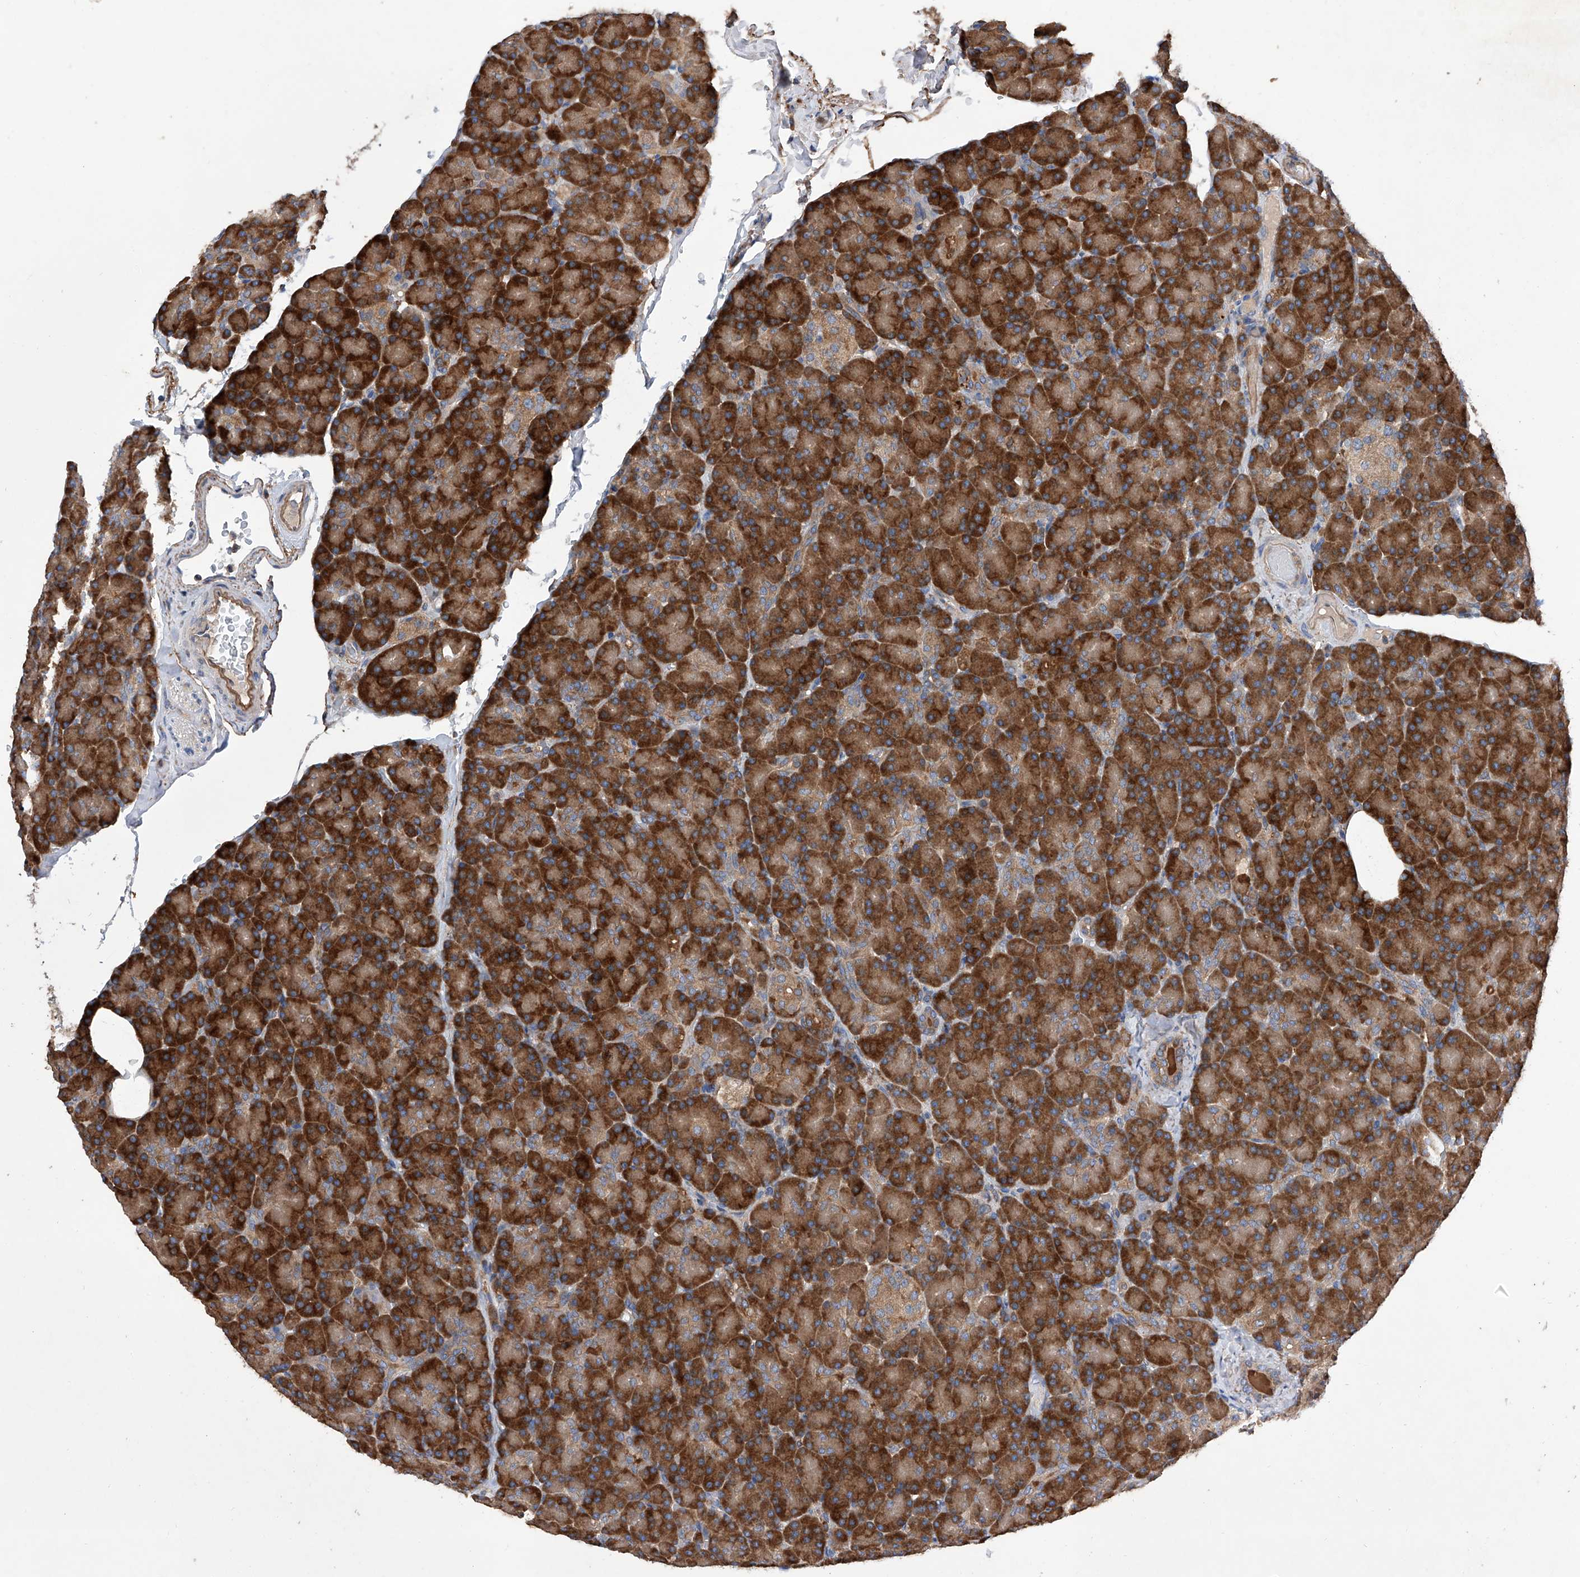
{"staining": {"intensity": "strong", "quantity": ">75%", "location": "cytoplasmic/membranous"}, "tissue": "pancreas", "cell_type": "Exocrine glandular cells", "image_type": "normal", "snomed": [{"axis": "morphology", "description": "Normal tissue, NOS"}, {"axis": "topography", "description": "Pancreas"}], "caption": "Immunohistochemical staining of normal human pancreas displays high levels of strong cytoplasmic/membranous staining in about >75% of exocrine glandular cells.", "gene": "INPP5B", "patient": {"sex": "female", "age": 43}}